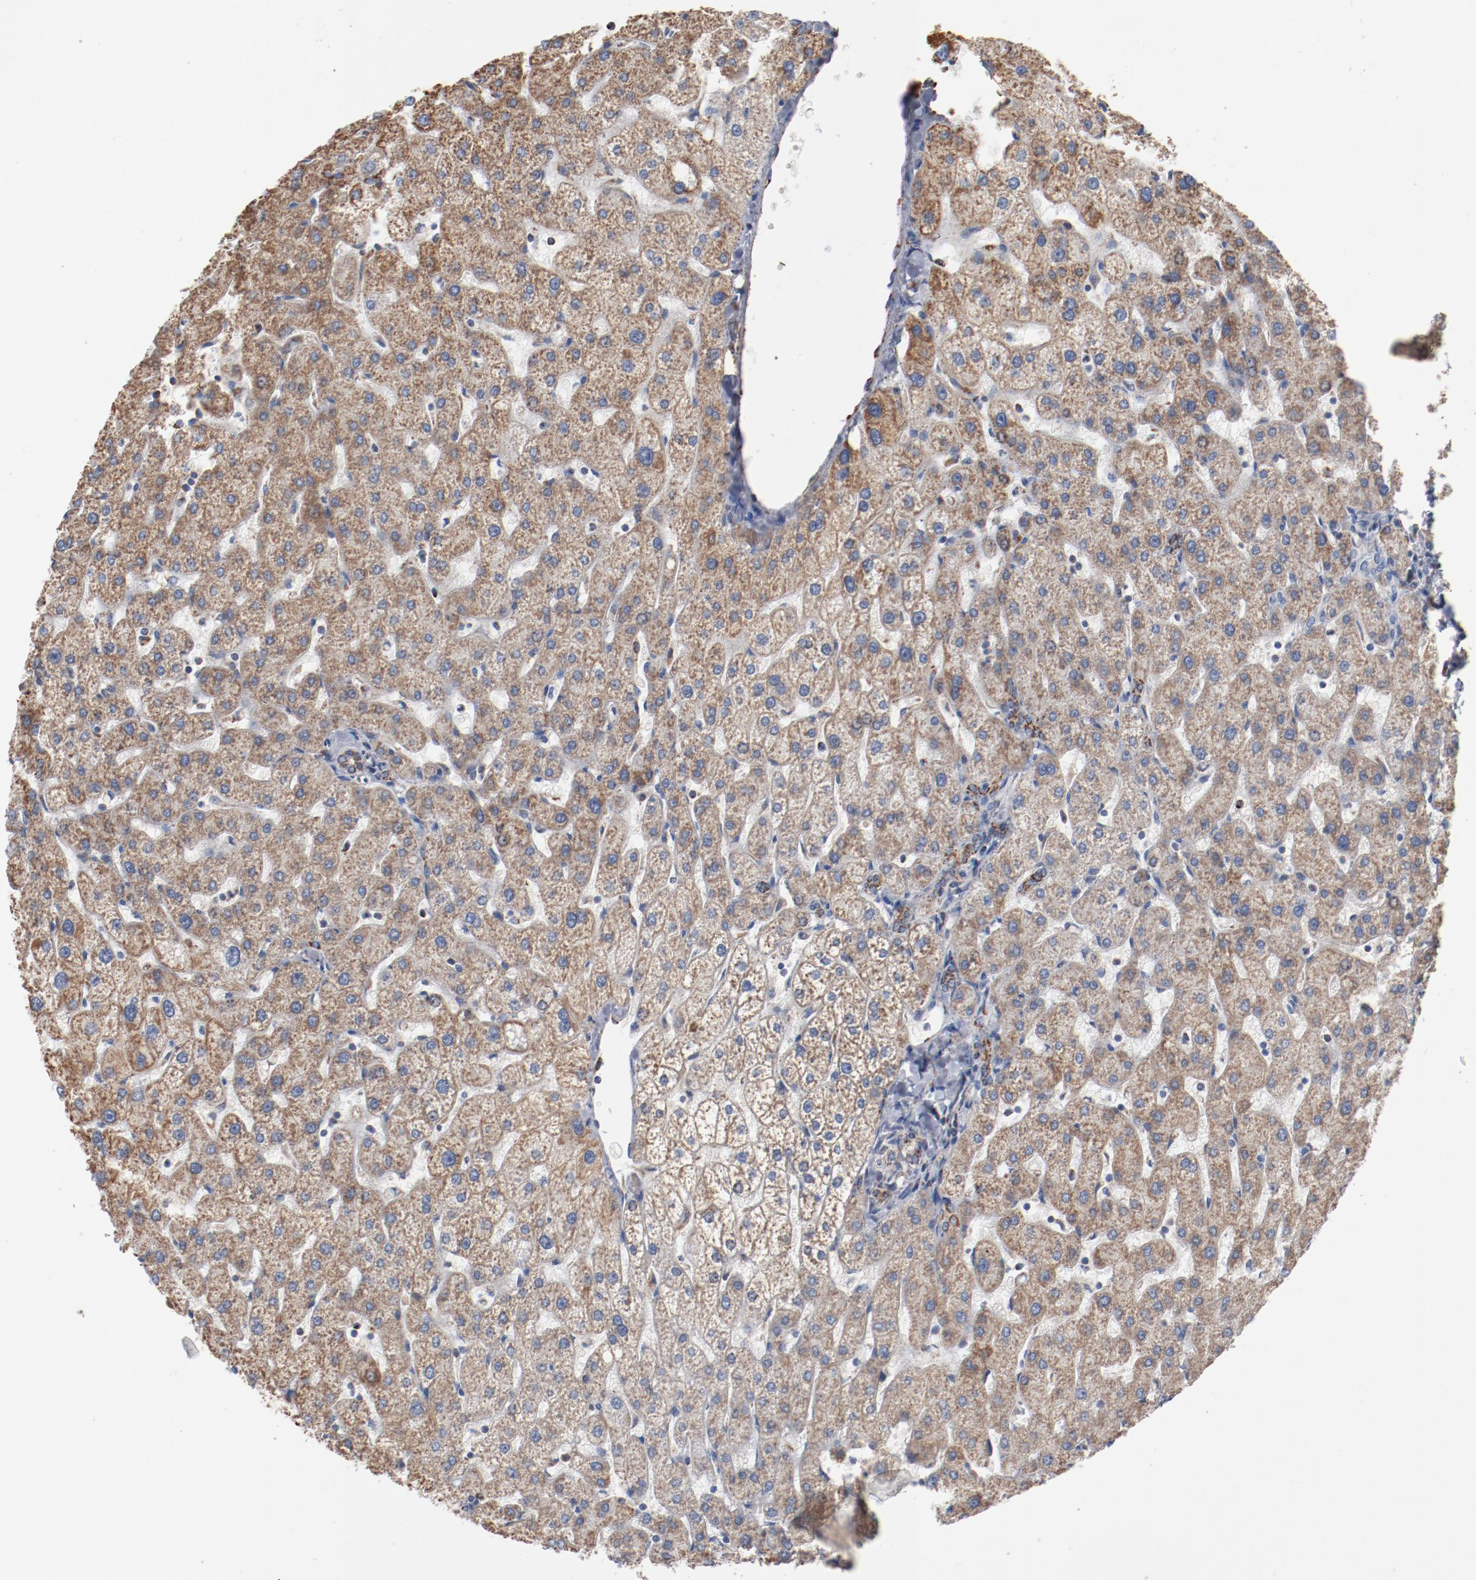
{"staining": {"intensity": "moderate", "quantity": "25%-75%", "location": "cytoplasmic/membranous"}, "tissue": "liver", "cell_type": "Cholangiocytes", "image_type": "normal", "snomed": [{"axis": "morphology", "description": "Normal tissue, NOS"}, {"axis": "topography", "description": "Liver"}], "caption": "A medium amount of moderate cytoplasmic/membranous expression is identified in about 25%-75% of cholangiocytes in benign liver. The protein is stained brown, and the nuclei are stained in blue (DAB (3,3'-diaminobenzidine) IHC with brightfield microscopy, high magnification).", "gene": "NDUFS4", "patient": {"sex": "male", "age": 67}}